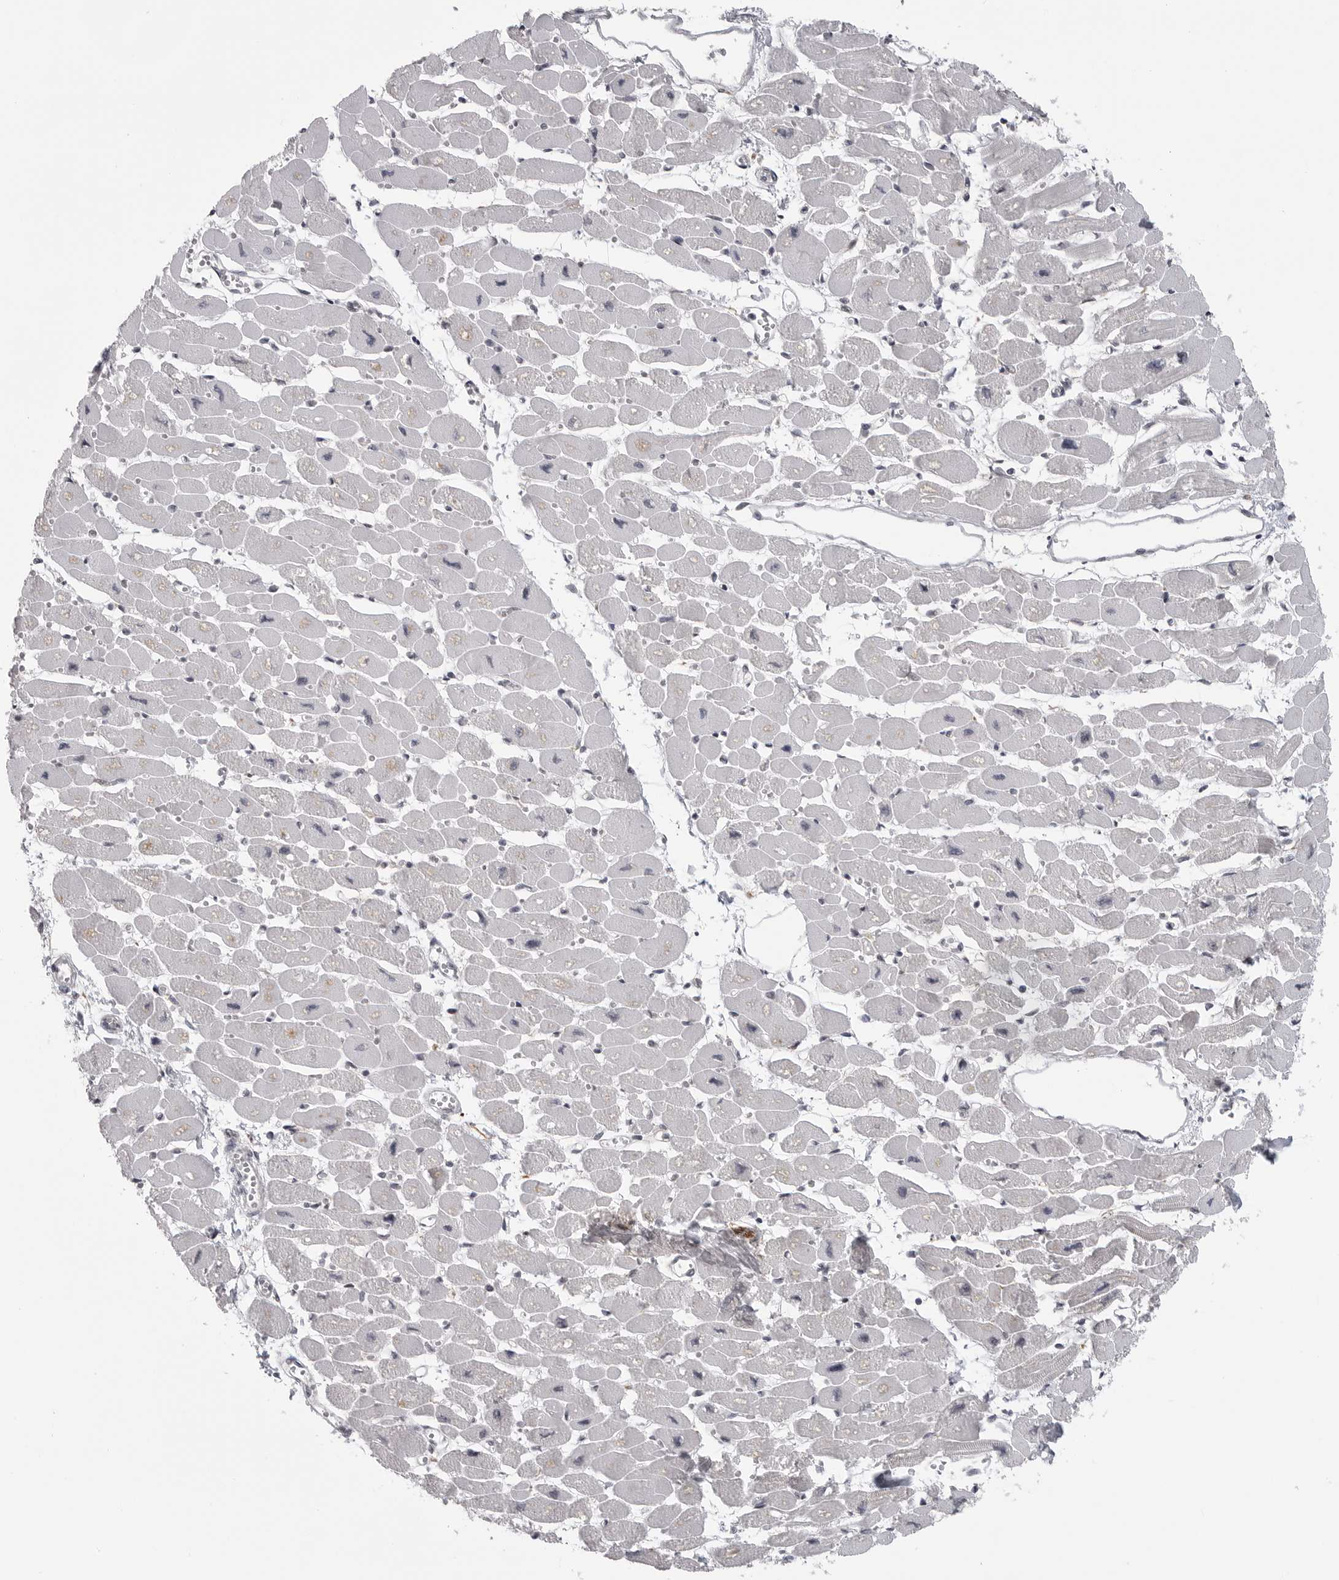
{"staining": {"intensity": "moderate", "quantity": "<25%", "location": "nuclear"}, "tissue": "heart muscle", "cell_type": "Cardiomyocytes", "image_type": "normal", "snomed": [{"axis": "morphology", "description": "Normal tissue, NOS"}, {"axis": "topography", "description": "Heart"}], "caption": "DAB immunohistochemical staining of benign human heart muscle reveals moderate nuclear protein staining in about <25% of cardiomyocytes.", "gene": "PRDM10", "patient": {"sex": "female", "age": 54}}